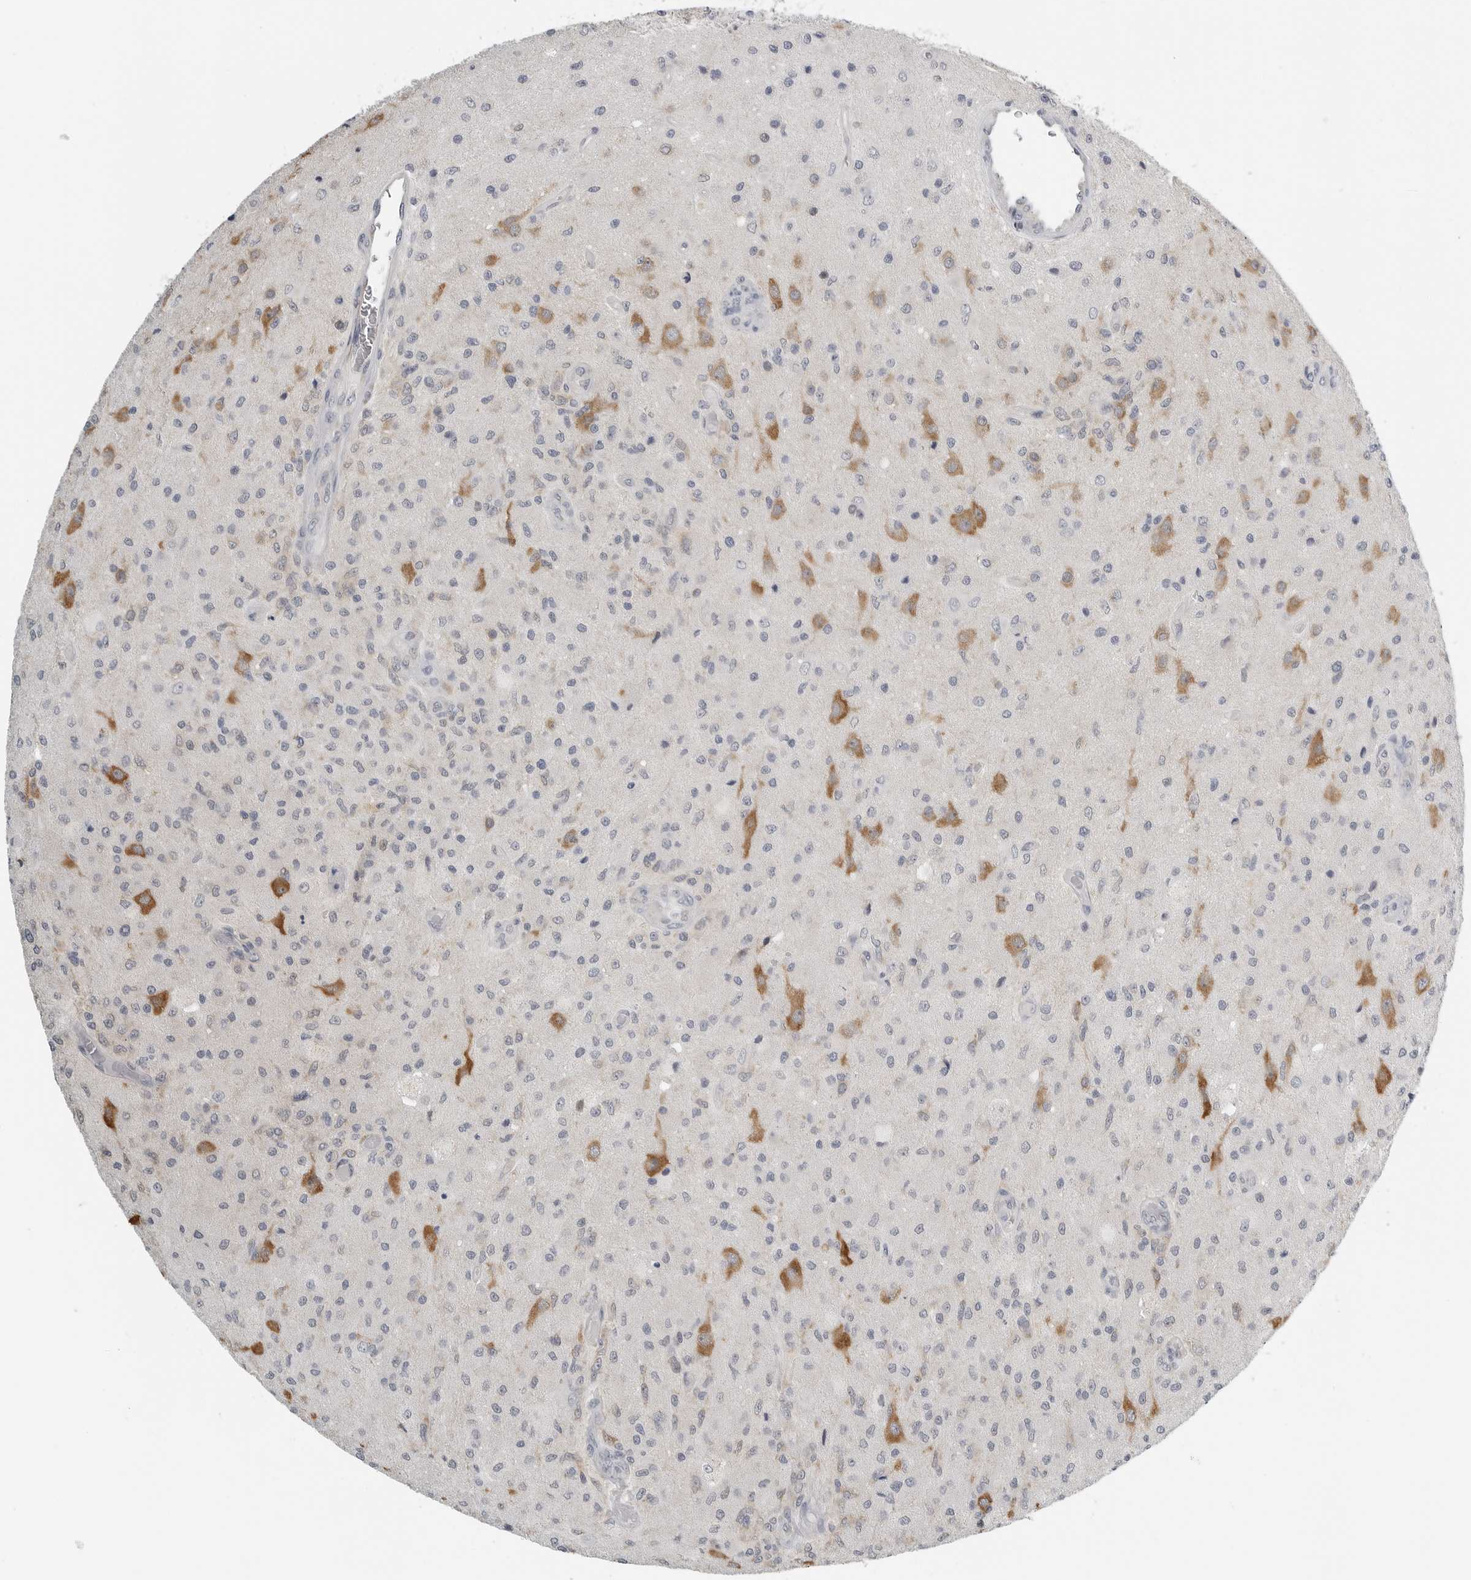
{"staining": {"intensity": "negative", "quantity": "none", "location": "none"}, "tissue": "glioma", "cell_type": "Tumor cells", "image_type": "cancer", "snomed": [{"axis": "morphology", "description": "Normal tissue, NOS"}, {"axis": "morphology", "description": "Glioma, malignant, High grade"}, {"axis": "topography", "description": "Cerebral cortex"}], "caption": "A histopathology image of glioma stained for a protein reveals no brown staining in tumor cells.", "gene": "IL12RB2", "patient": {"sex": "male", "age": 77}}